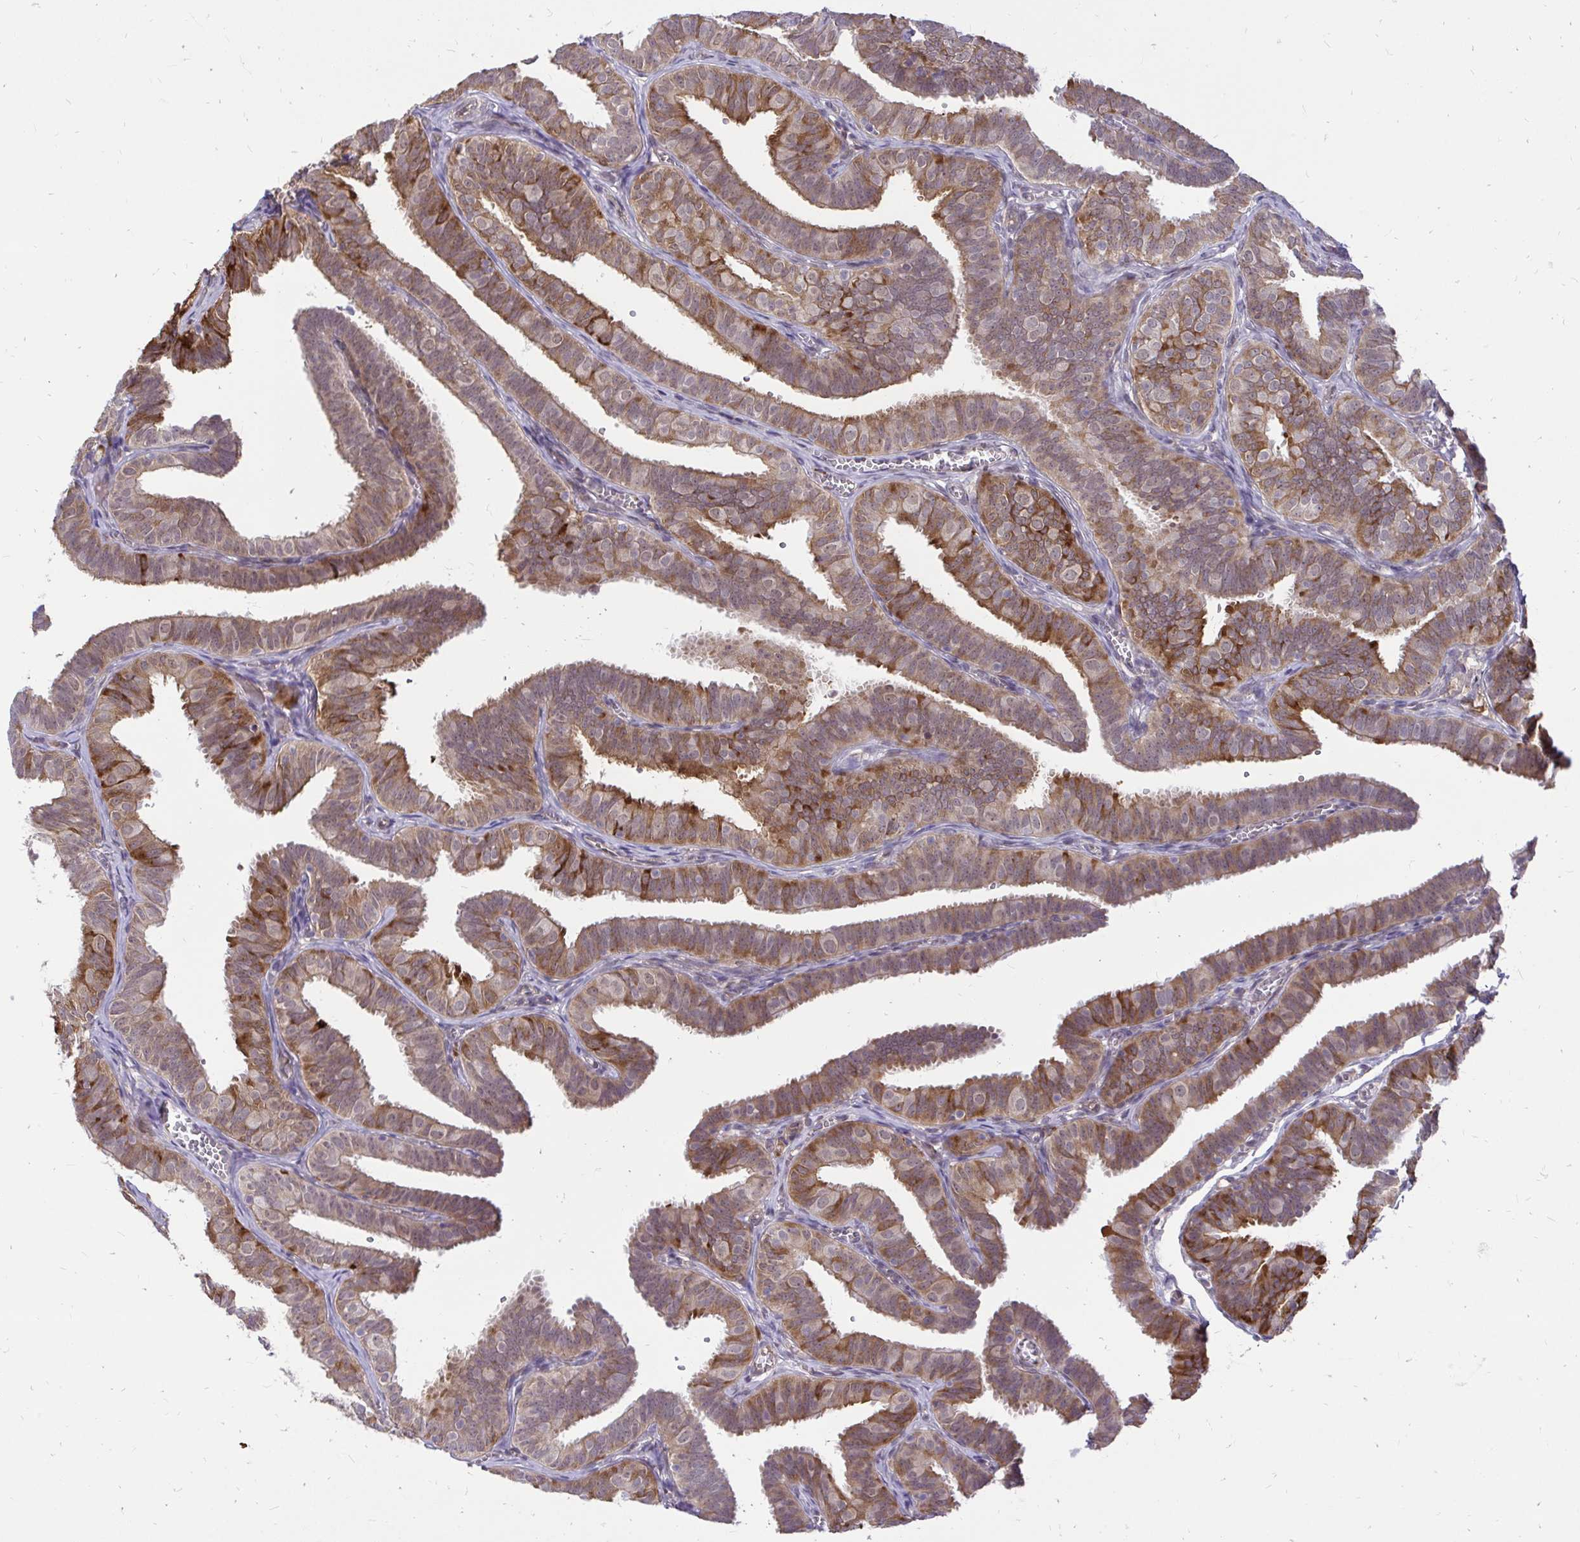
{"staining": {"intensity": "strong", "quantity": ">75%", "location": "cytoplasmic/membranous"}, "tissue": "fallopian tube", "cell_type": "Glandular cells", "image_type": "normal", "snomed": [{"axis": "morphology", "description": "Normal tissue, NOS"}, {"axis": "topography", "description": "Fallopian tube"}], "caption": "Brown immunohistochemical staining in unremarkable human fallopian tube reveals strong cytoplasmic/membranous positivity in approximately >75% of glandular cells. (DAB (3,3'-diaminobenzidine) IHC with brightfield microscopy, high magnification).", "gene": "NAALAD2", "patient": {"sex": "female", "age": 25}}